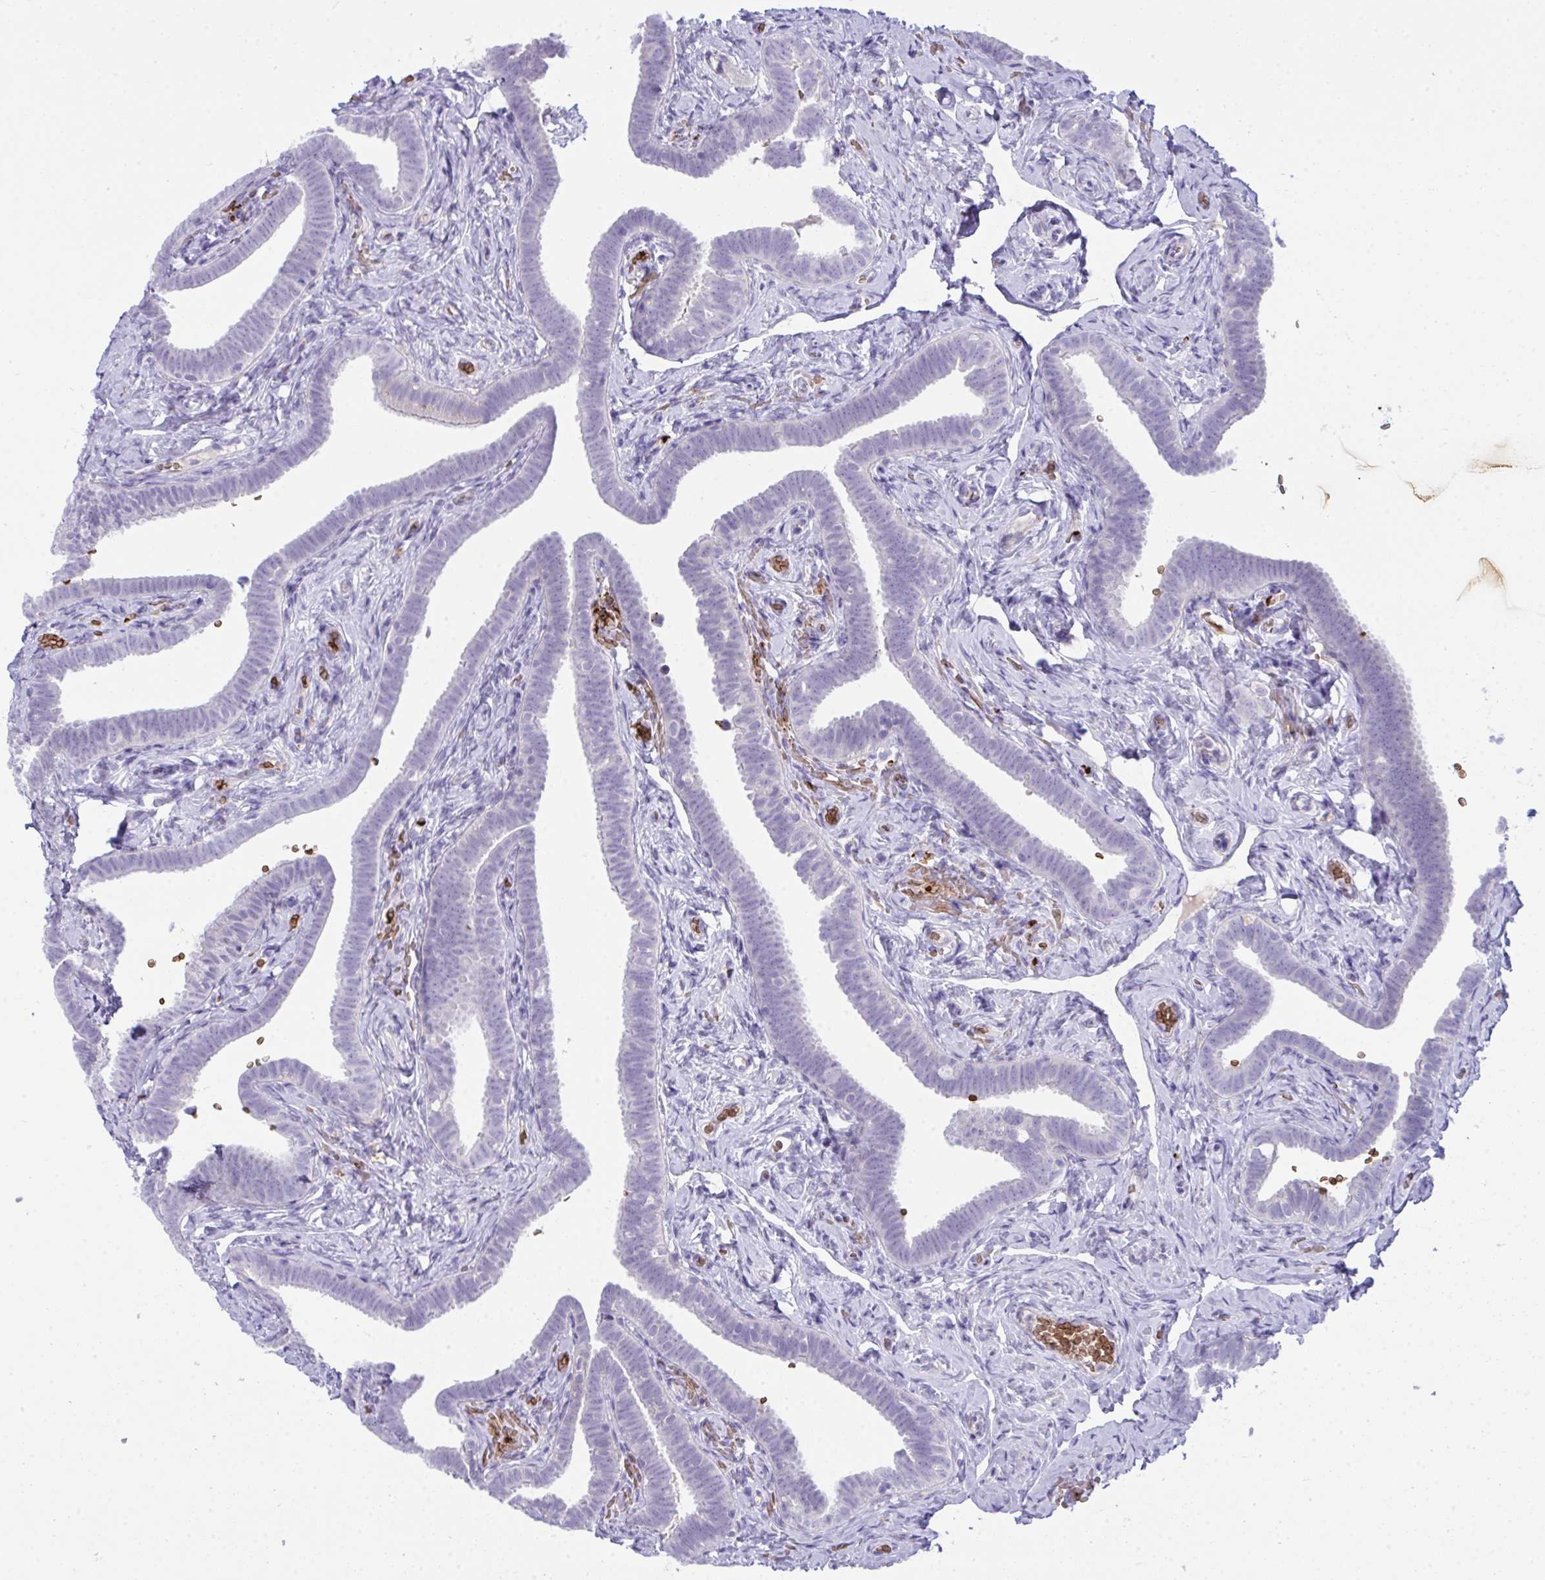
{"staining": {"intensity": "negative", "quantity": "none", "location": "none"}, "tissue": "fallopian tube", "cell_type": "Glandular cells", "image_type": "normal", "snomed": [{"axis": "morphology", "description": "Normal tissue, NOS"}, {"axis": "topography", "description": "Fallopian tube"}], "caption": "Immunohistochemistry (IHC) photomicrograph of unremarkable fallopian tube: human fallopian tube stained with DAB (3,3'-diaminobenzidine) reveals no significant protein staining in glandular cells.", "gene": "SPTB", "patient": {"sex": "female", "age": 69}}